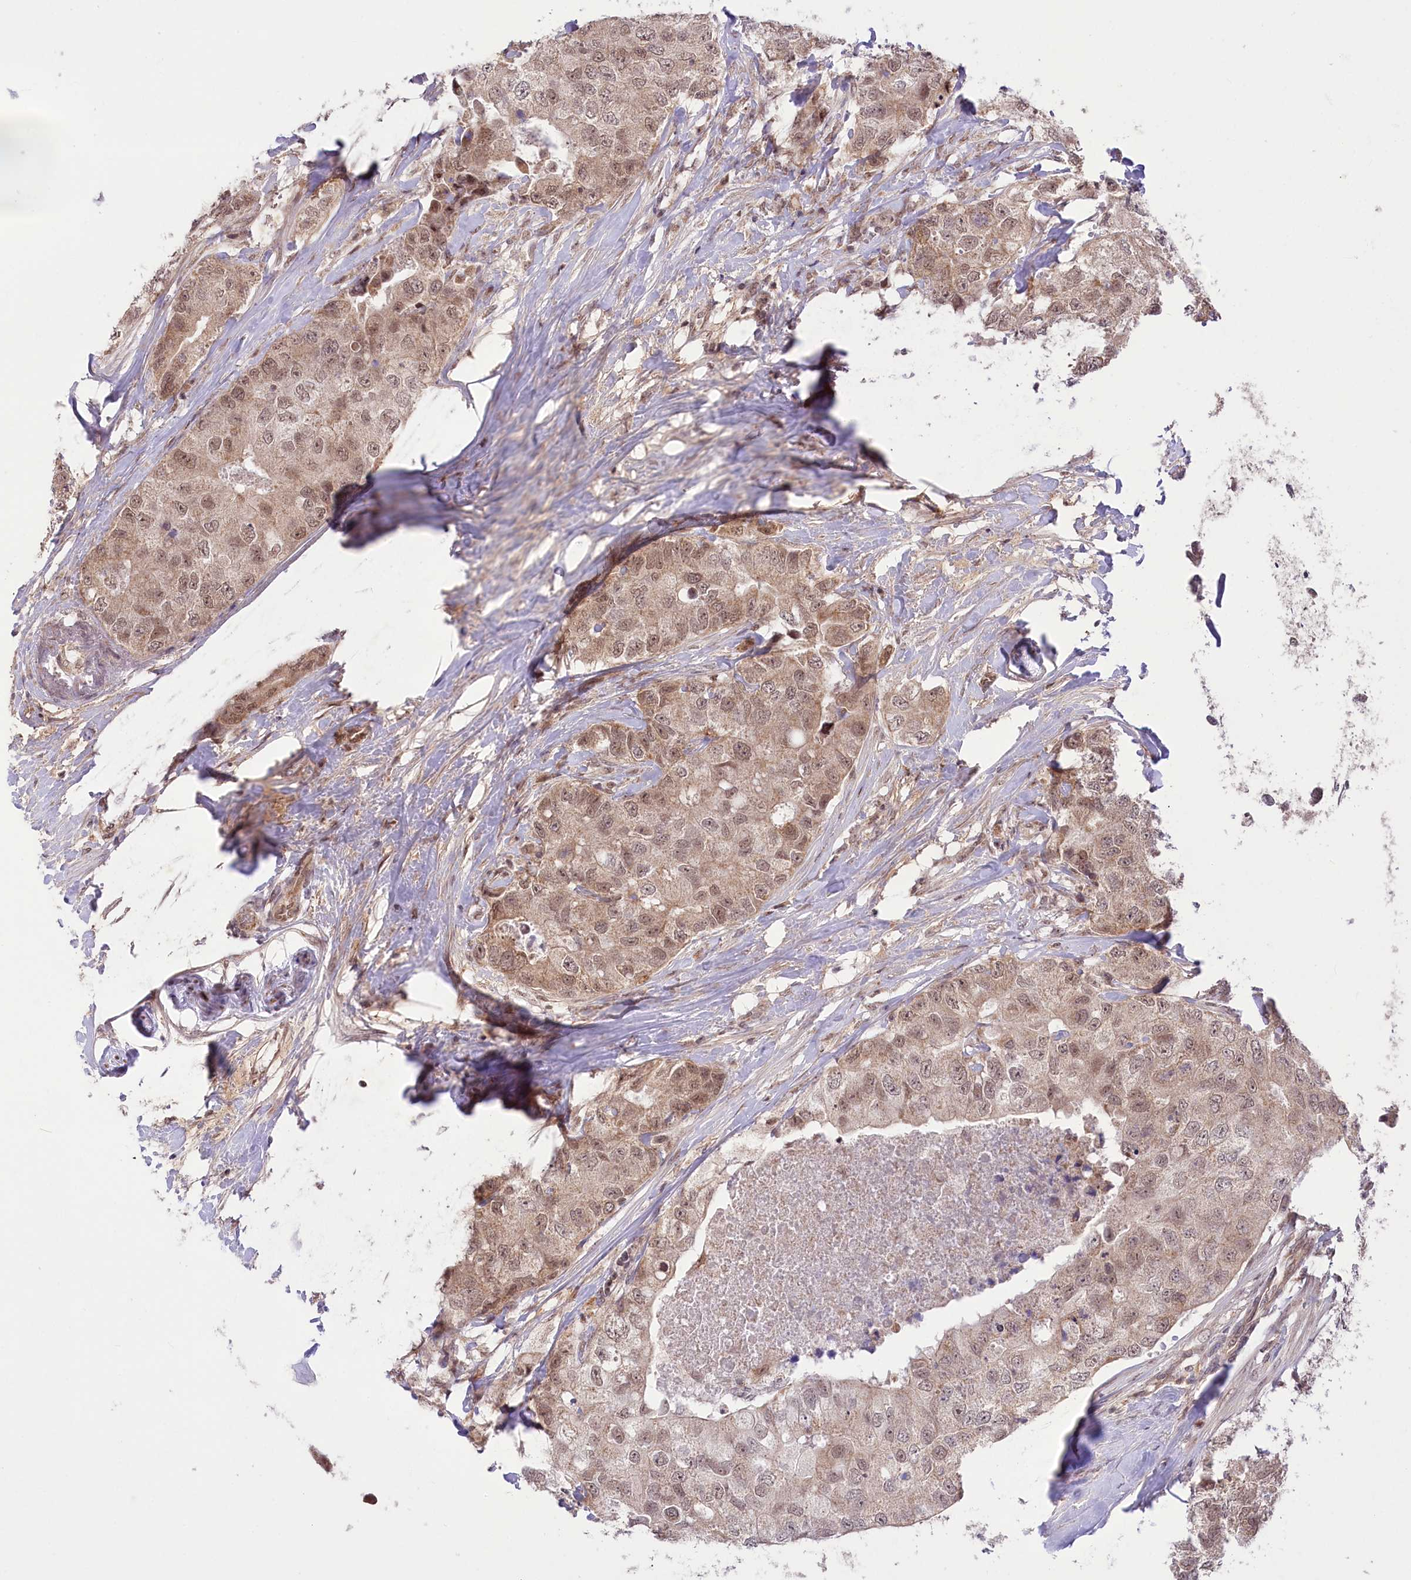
{"staining": {"intensity": "moderate", "quantity": ">75%", "location": "cytoplasmic/membranous,nuclear"}, "tissue": "breast cancer", "cell_type": "Tumor cells", "image_type": "cancer", "snomed": [{"axis": "morphology", "description": "Duct carcinoma"}, {"axis": "topography", "description": "Breast"}], "caption": "Human breast cancer (intraductal carcinoma) stained for a protein (brown) demonstrates moderate cytoplasmic/membranous and nuclear positive expression in approximately >75% of tumor cells.", "gene": "ZMAT2", "patient": {"sex": "female", "age": 62}}